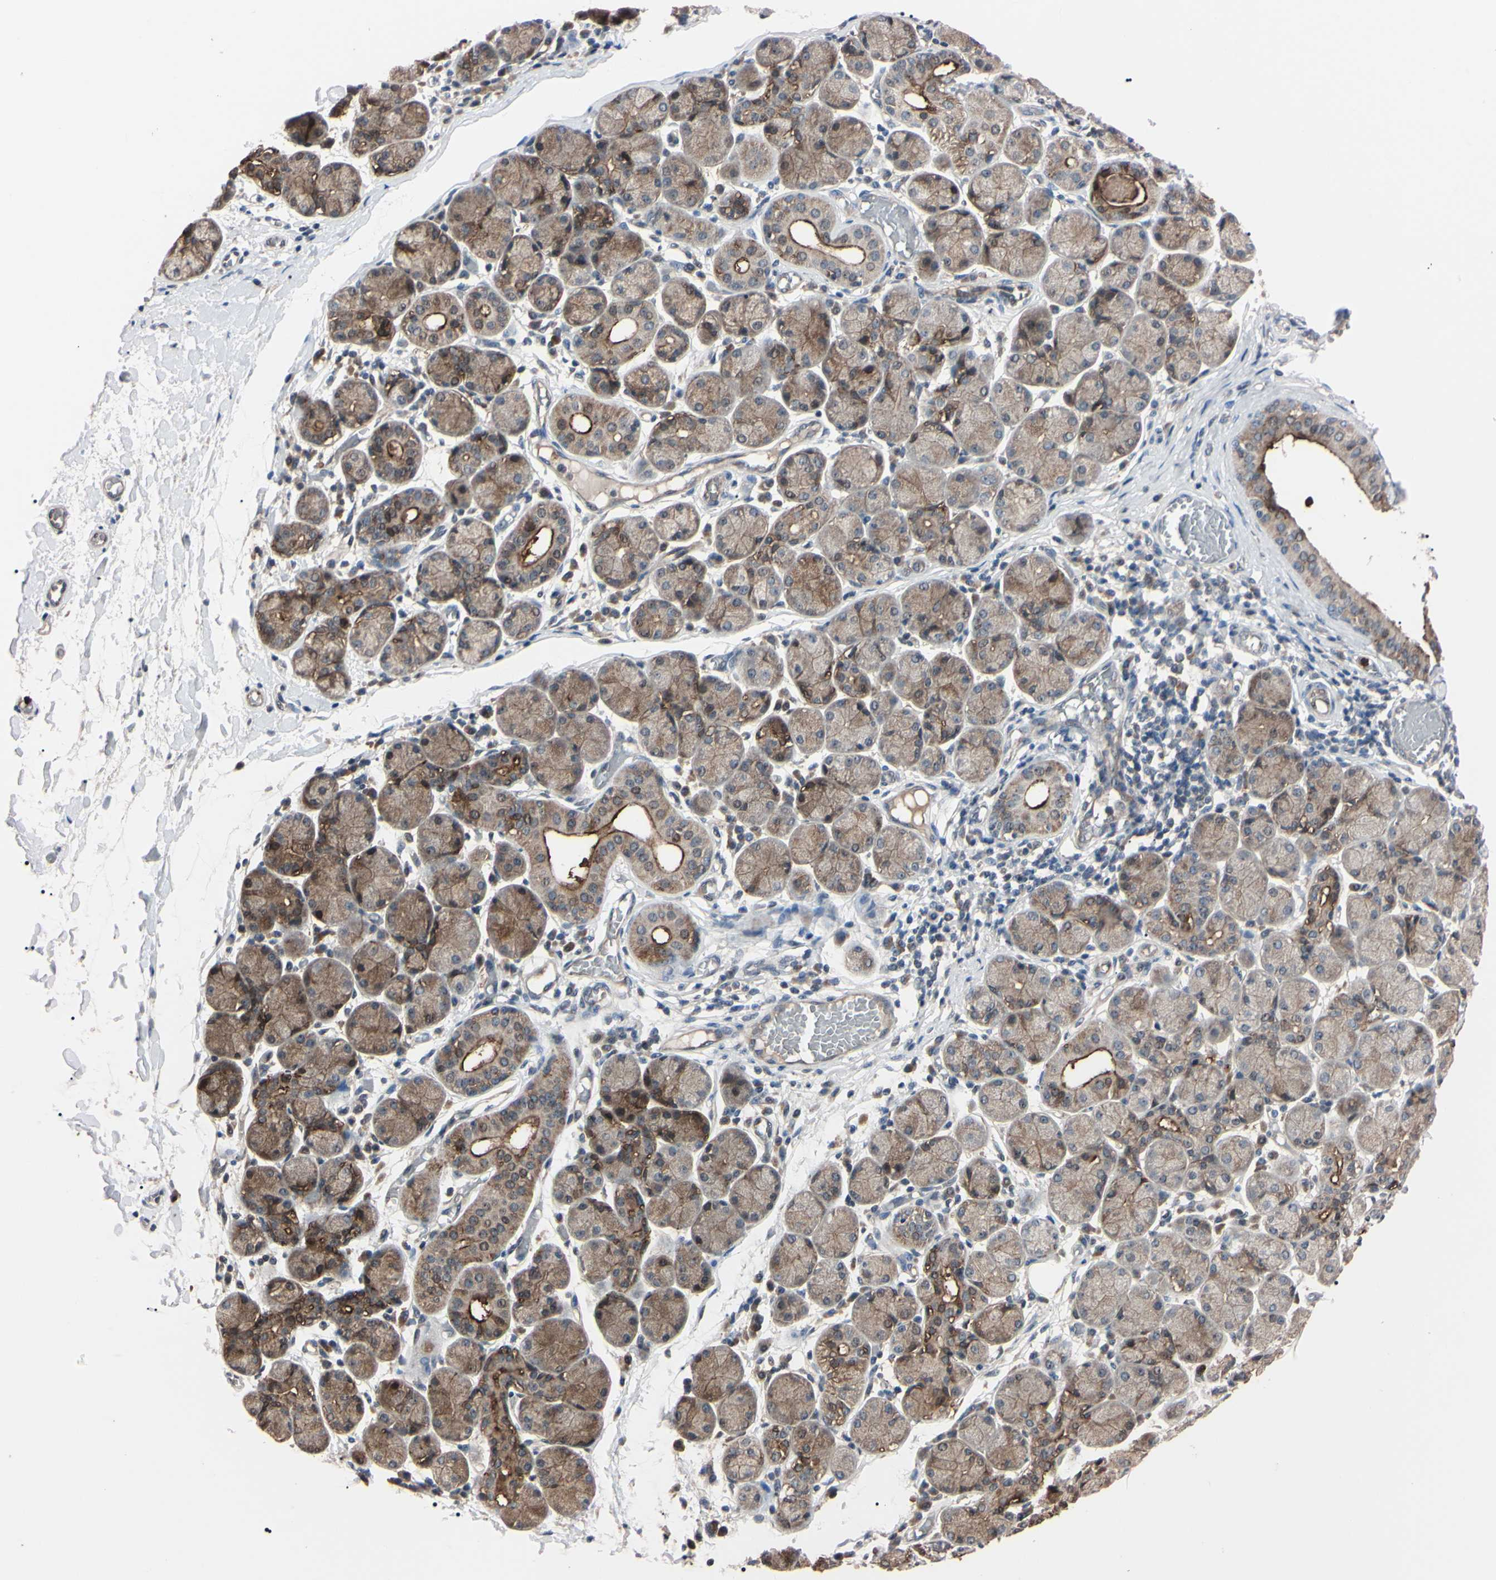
{"staining": {"intensity": "moderate", "quantity": ">75%", "location": "cytoplasmic/membranous"}, "tissue": "salivary gland", "cell_type": "Glandular cells", "image_type": "normal", "snomed": [{"axis": "morphology", "description": "Normal tissue, NOS"}, {"axis": "topography", "description": "Salivary gland"}], "caption": "Normal salivary gland reveals moderate cytoplasmic/membranous staining in approximately >75% of glandular cells, visualized by immunohistochemistry.", "gene": "TRAF5", "patient": {"sex": "female", "age": 24}}